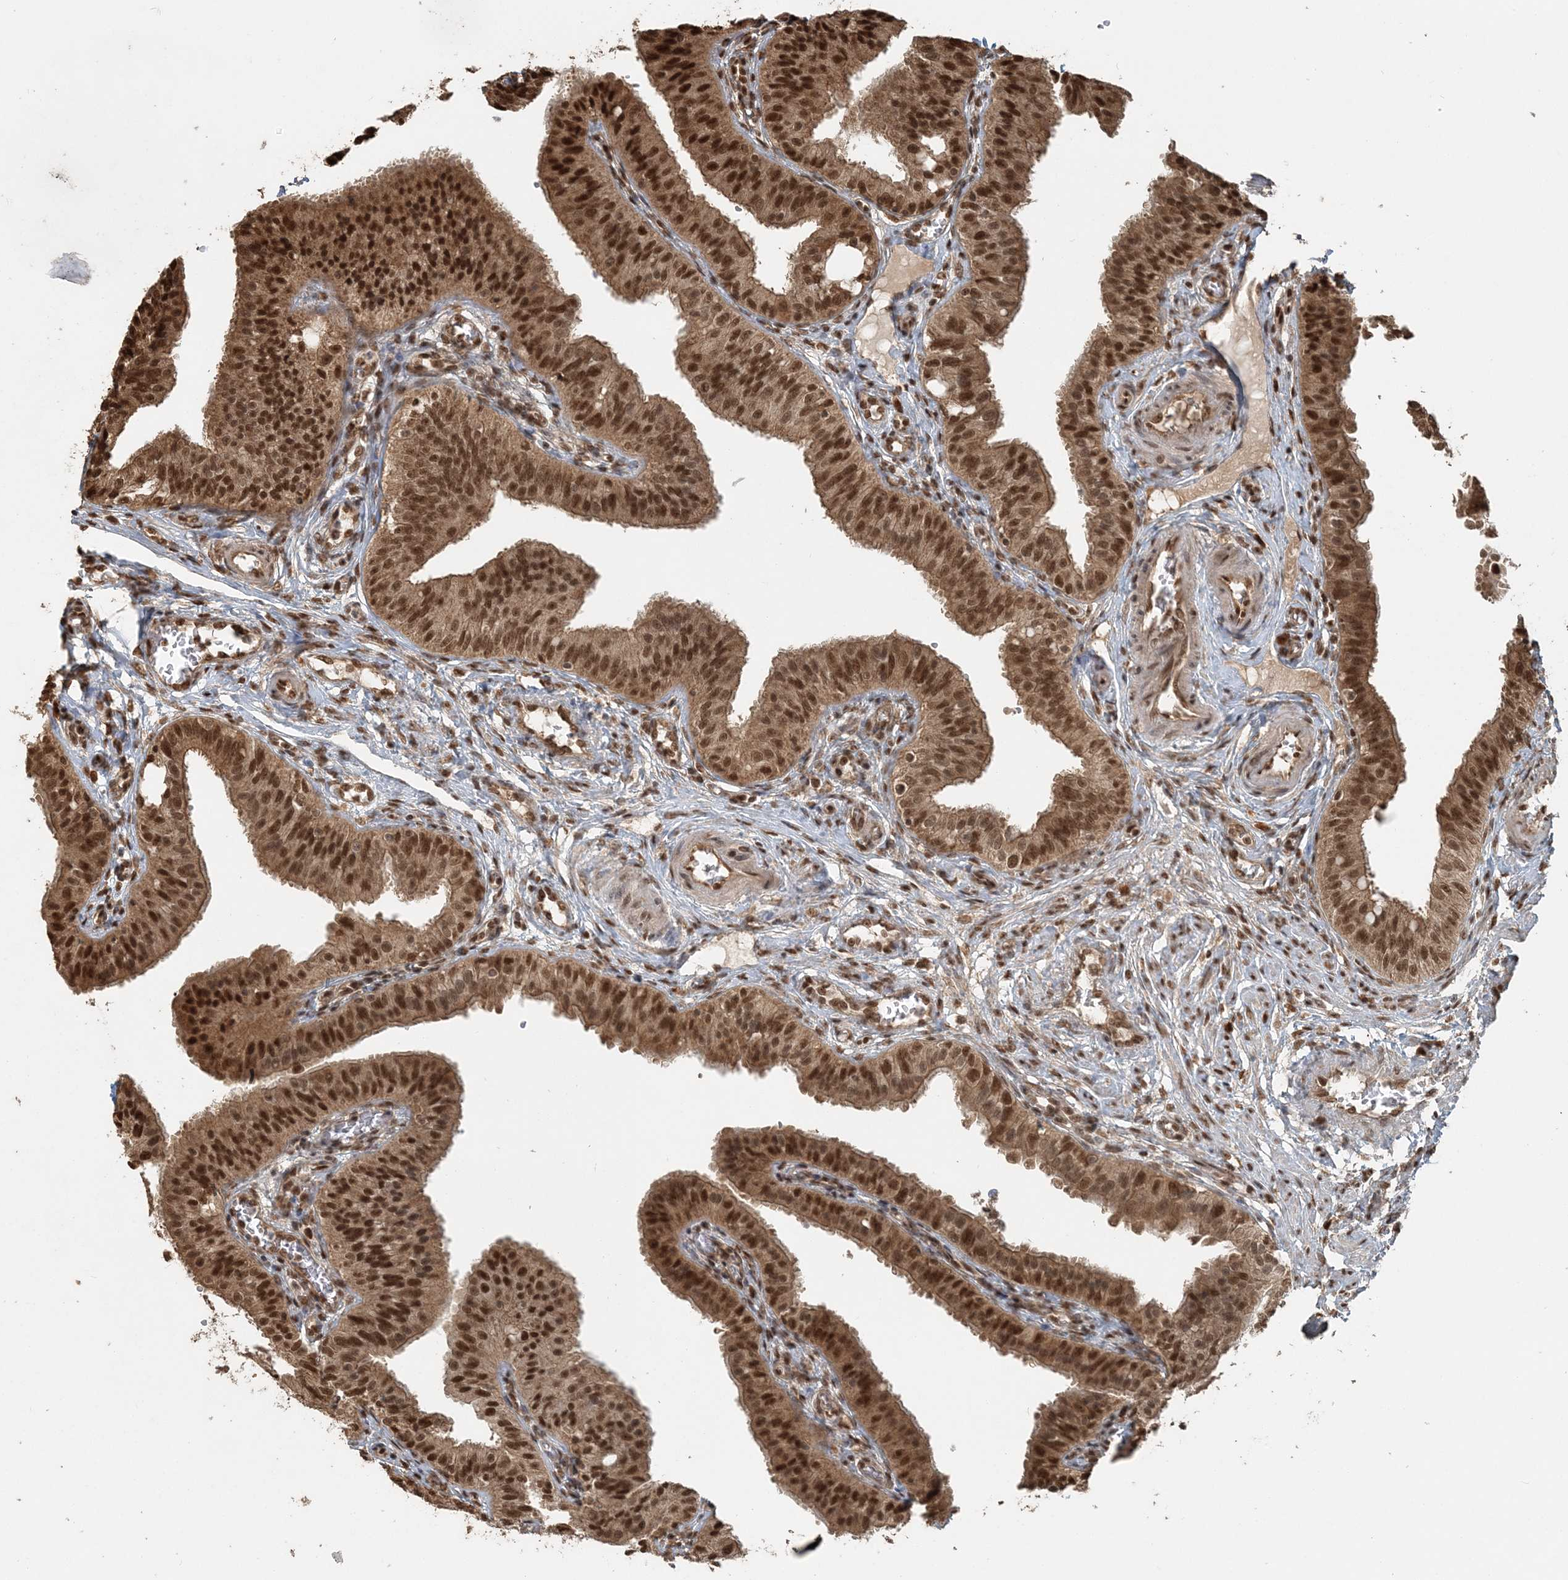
{"staining": {"intensity": "moderate", "quantity": ">75%", "location": "cytoplasmic/membranous,nuclear"}, "tissue": "fallopian tube", "cell_type": "Glandular cells", "image_type": "normal", "snomed": [{"axis": "morphology", "description": "Normal tissue, NOS"}, {"axis": "topography", "description": "Fallopian tube"}, {"axis": "topography", "description": "Ovary"}], "caption": "Moderate cytoplasmic/membranous,nuclear positivity is seen in approximately >75% of glandular cells in normal fallopian tube. Nuclei are stained in blue.", "gene": "ARHGAP35", "patient": {"sex": "female", "age": 42}}